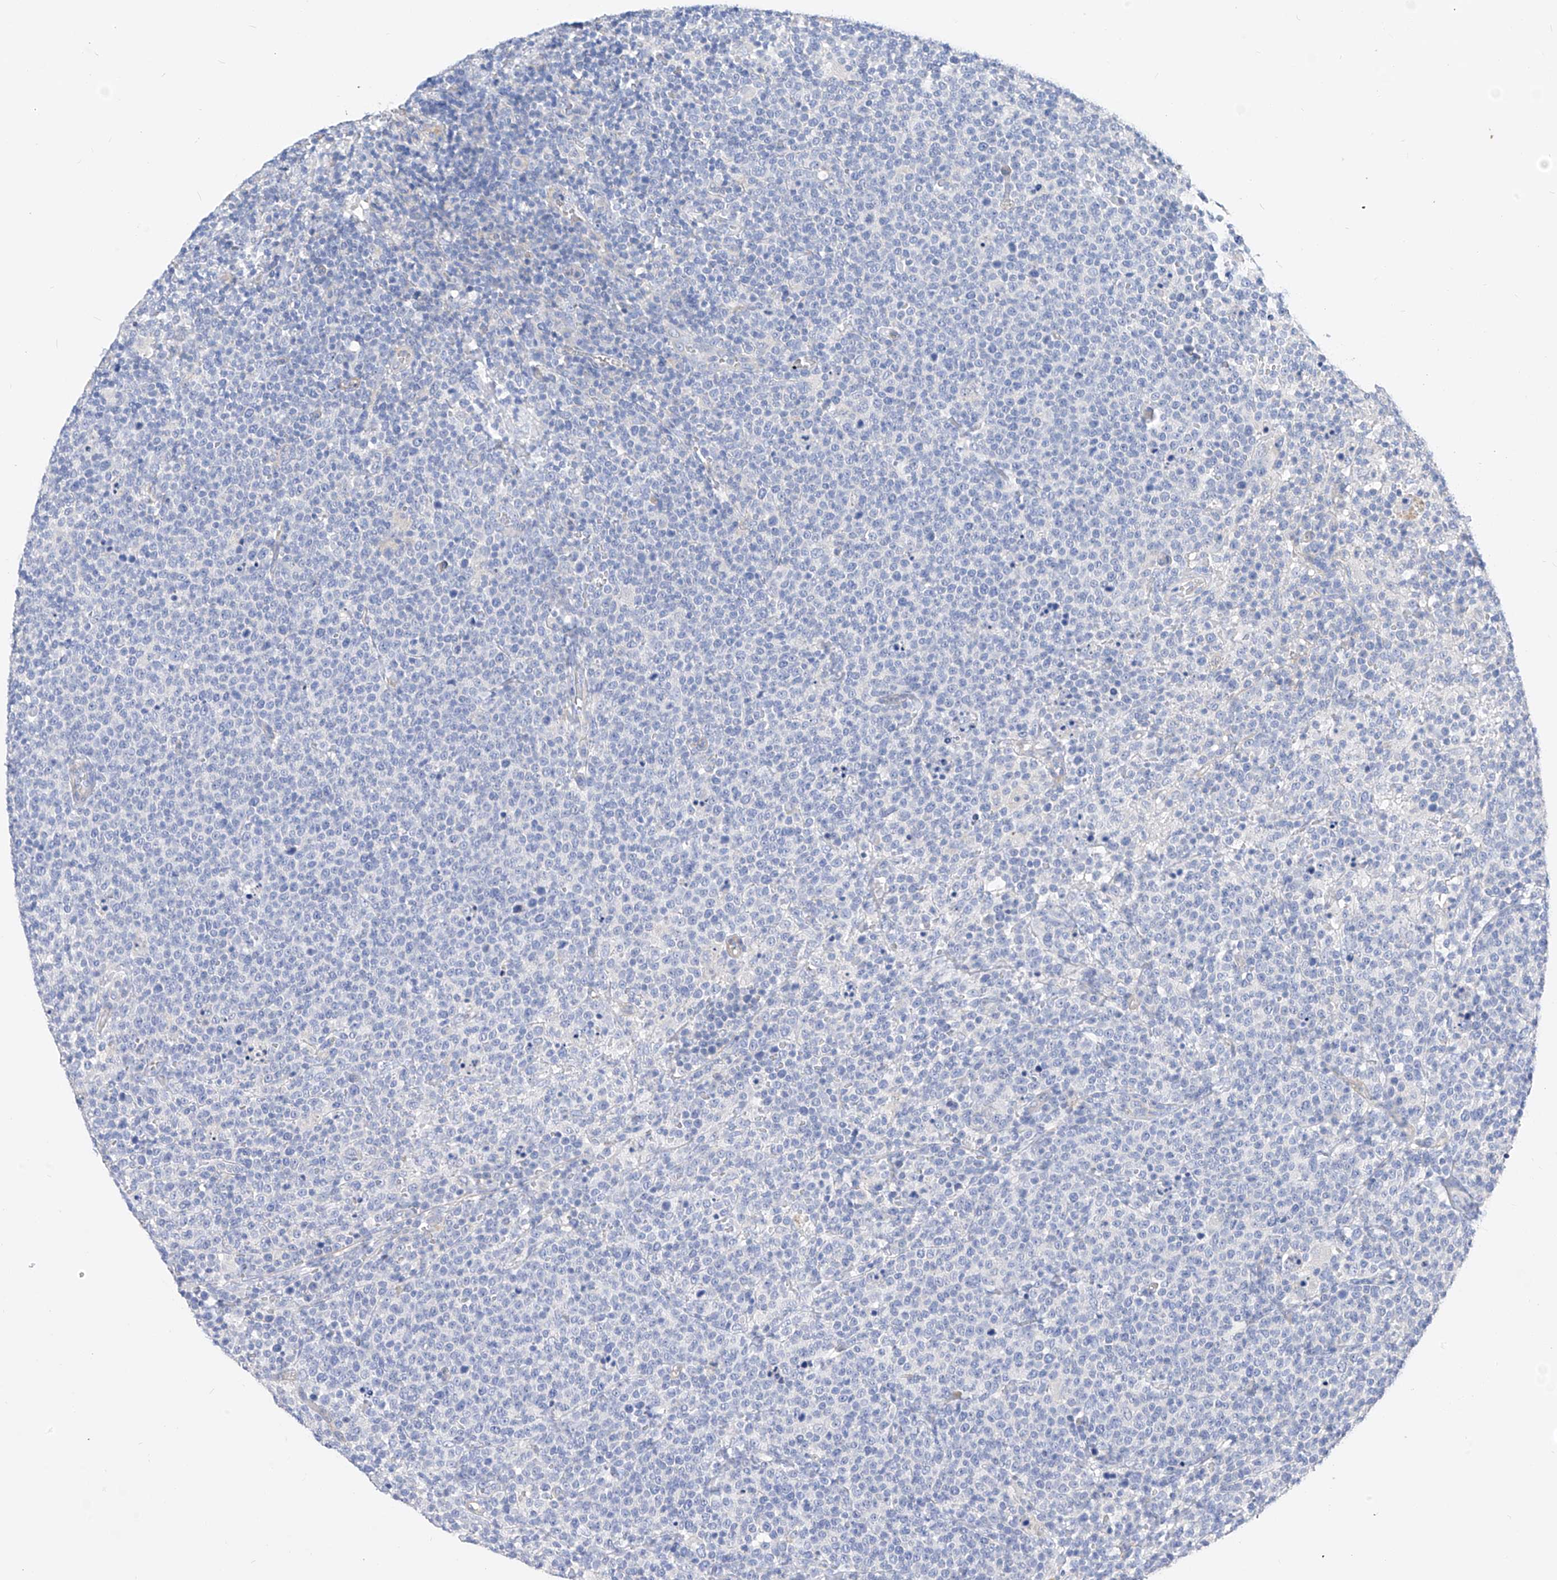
{"staining": {"intensity": "negative", "quantity": "none", "location": "none"}, "tissue": "lymphoma", "cell_type": "Tumor cells", "image_type": "cancer", "snomed": [{"axis": "morphology", "description": "Malignant lymphoma, non-Hodgkin's type, High grade"}, {"axis": "topography", "description": "Lymph node"}], "caption": "High magnification brightfield microscopy of malignant lymphoma, non-Hodgkin's type (high-grade) stained with DAB (brown) and counterstained with hematoxylin (blue): tumor cells show no significant positivity.", "gene": "SCGB2A1", "patient": {"sex": "male", "age": 61}}